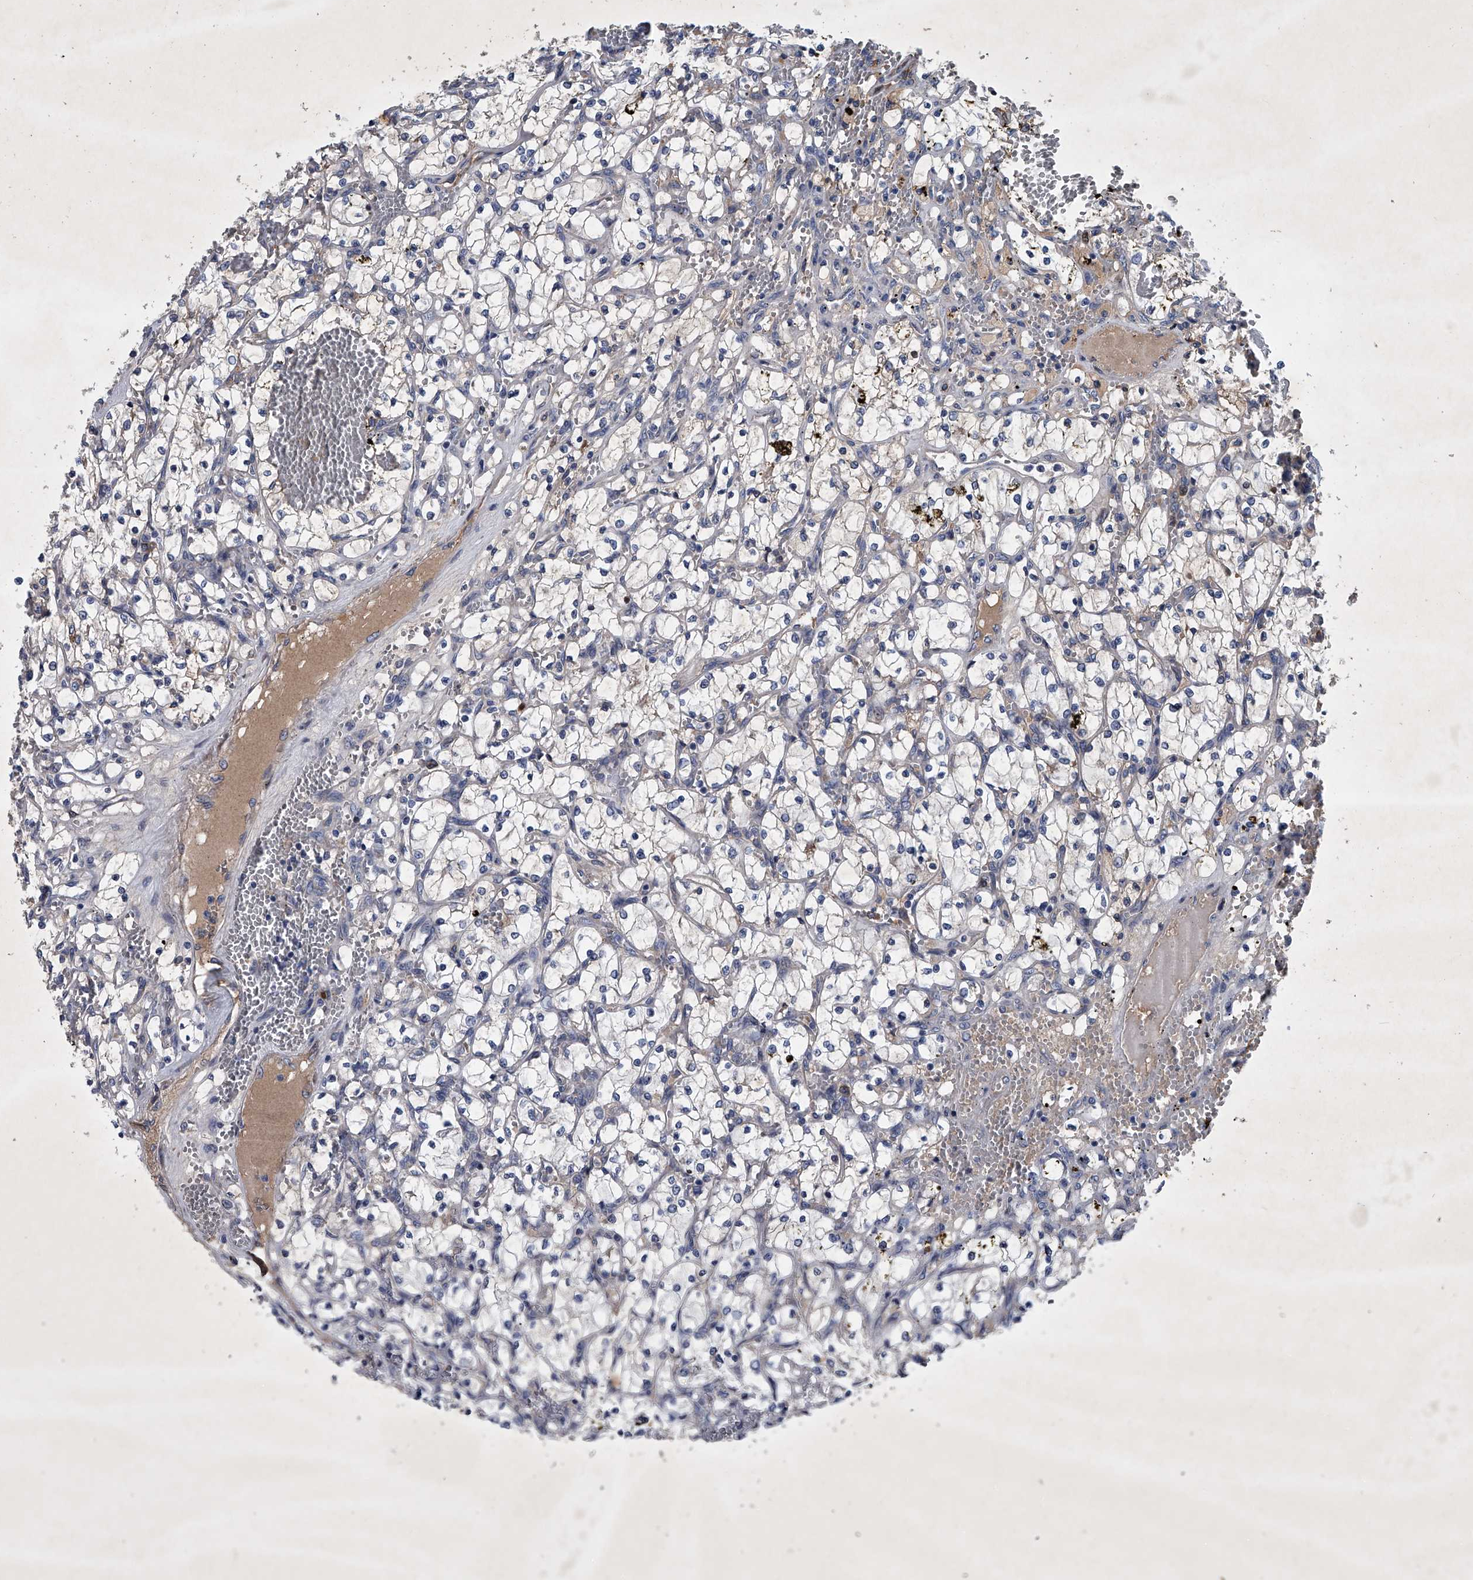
{"staining": {"intensity": "negative", "quantity": "none", "location": "none"}, "tissue": "renal cancer", "cell_type": "Tumor cells", "image_type": "cancer", "snomed": [{"axis": "morphology", "description": "Adenocarcinoma, NOS"}, {"axis": "topography", "description": "Kidney"}], "caption": "This is a histopathology image of immunohistochemistry (IHC) staining of renal adenocarcinoma, which shows no positivity in tumor cells.", "gene": "ABCG1", "patient": {"sex": "female", "age": 69}}